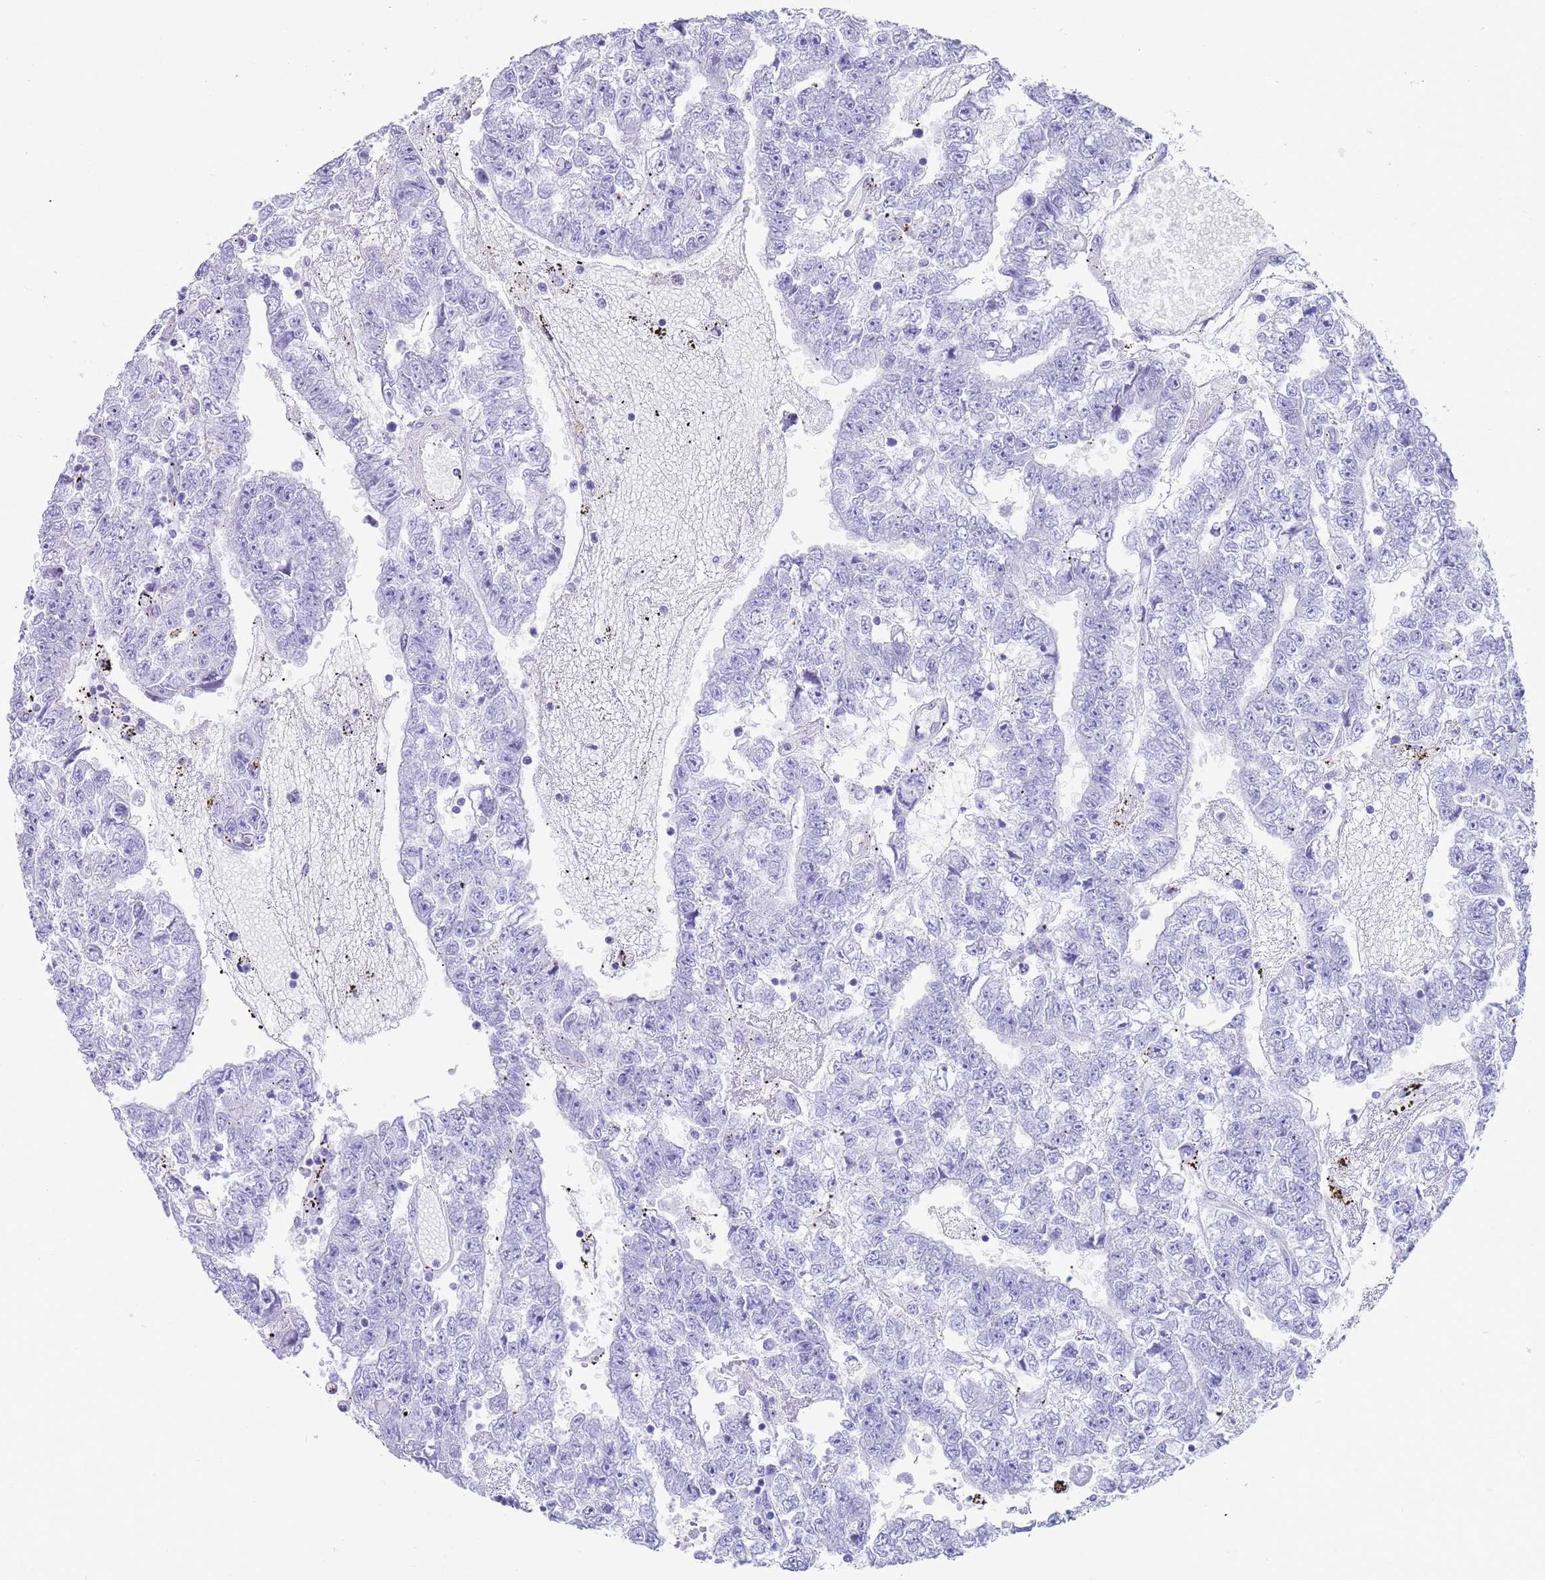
{"staining": {"intensity": "negative", "quantity": "none", "location": "none"}, "tissue": "testis cancer", "cell_type": "Tumor cells", "image_type": "cancer", "snomed": [{"axis": "morphology", "description": "Carcinoma, Embryonal, NOS"}, {"axis": "topography", "description": "Testis"}], "caption": "Immunohistochemical staining of testis embryonal carcinoma displays no significant expression in tumor cells.", "gene": "CPXM2", "patient": {"sex": "male", "age": 25}}